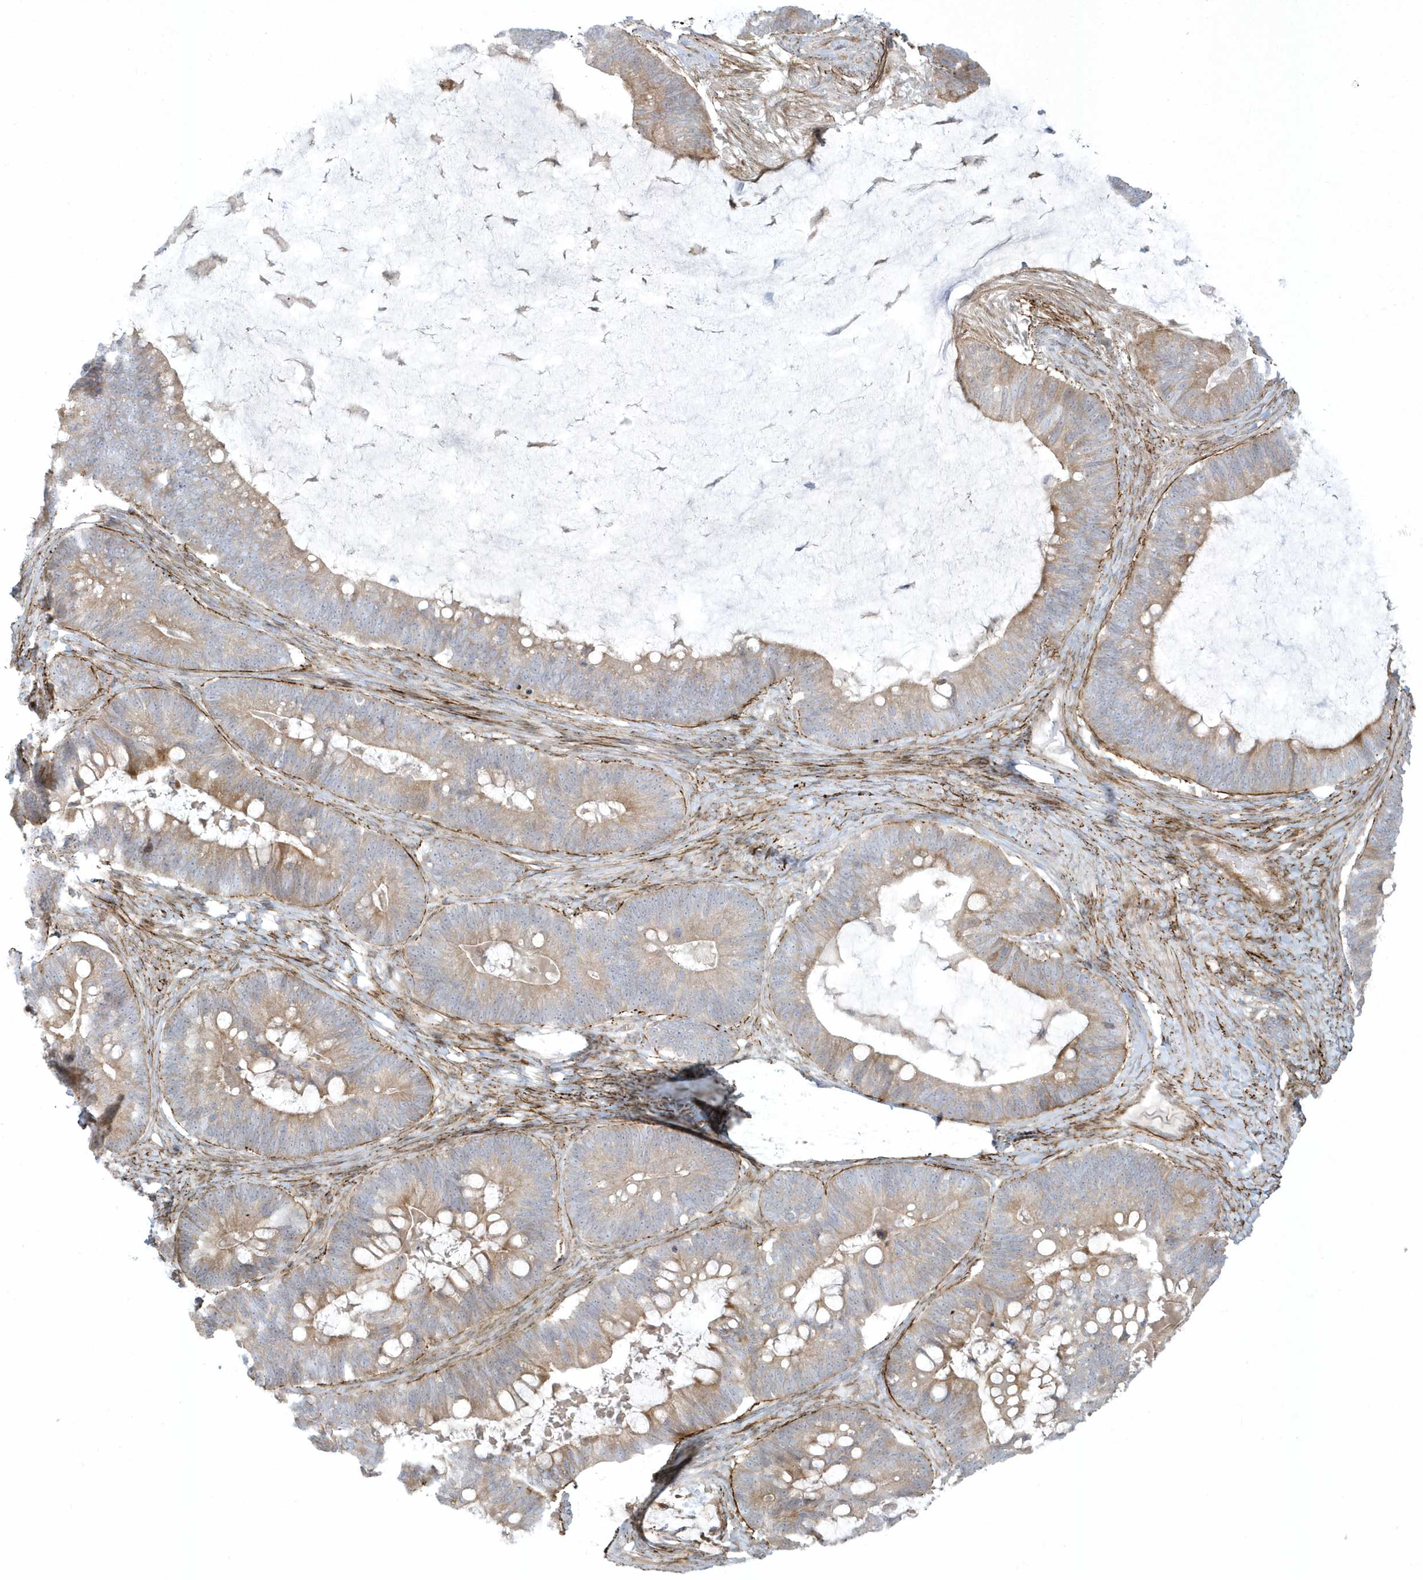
{"staining": {"intensity": "weak", "quantity": ">75%", "location": "cytoplasmic/membranous"}, "tissue": "ovarian cancer", "cell_type": "Tumor cells", "image_type": "cancer", "snomed": [{"axis": "morphology", "description": "Cystadenocarcinoma, mucinous, NOS"}, {"axis": "topography", "description": "Ovary"}], "caption": "A brown stain shows weak cytoplasmic/membranous positivity of a protein in human ovarian cancer (mucinous cystadenocarcinoma) tumor cells. Ihc stains the protein of interest in brown and the nuclei are stained blue.", "gene": "MASP2", "patient": {"sex": "female", "age": 61}}